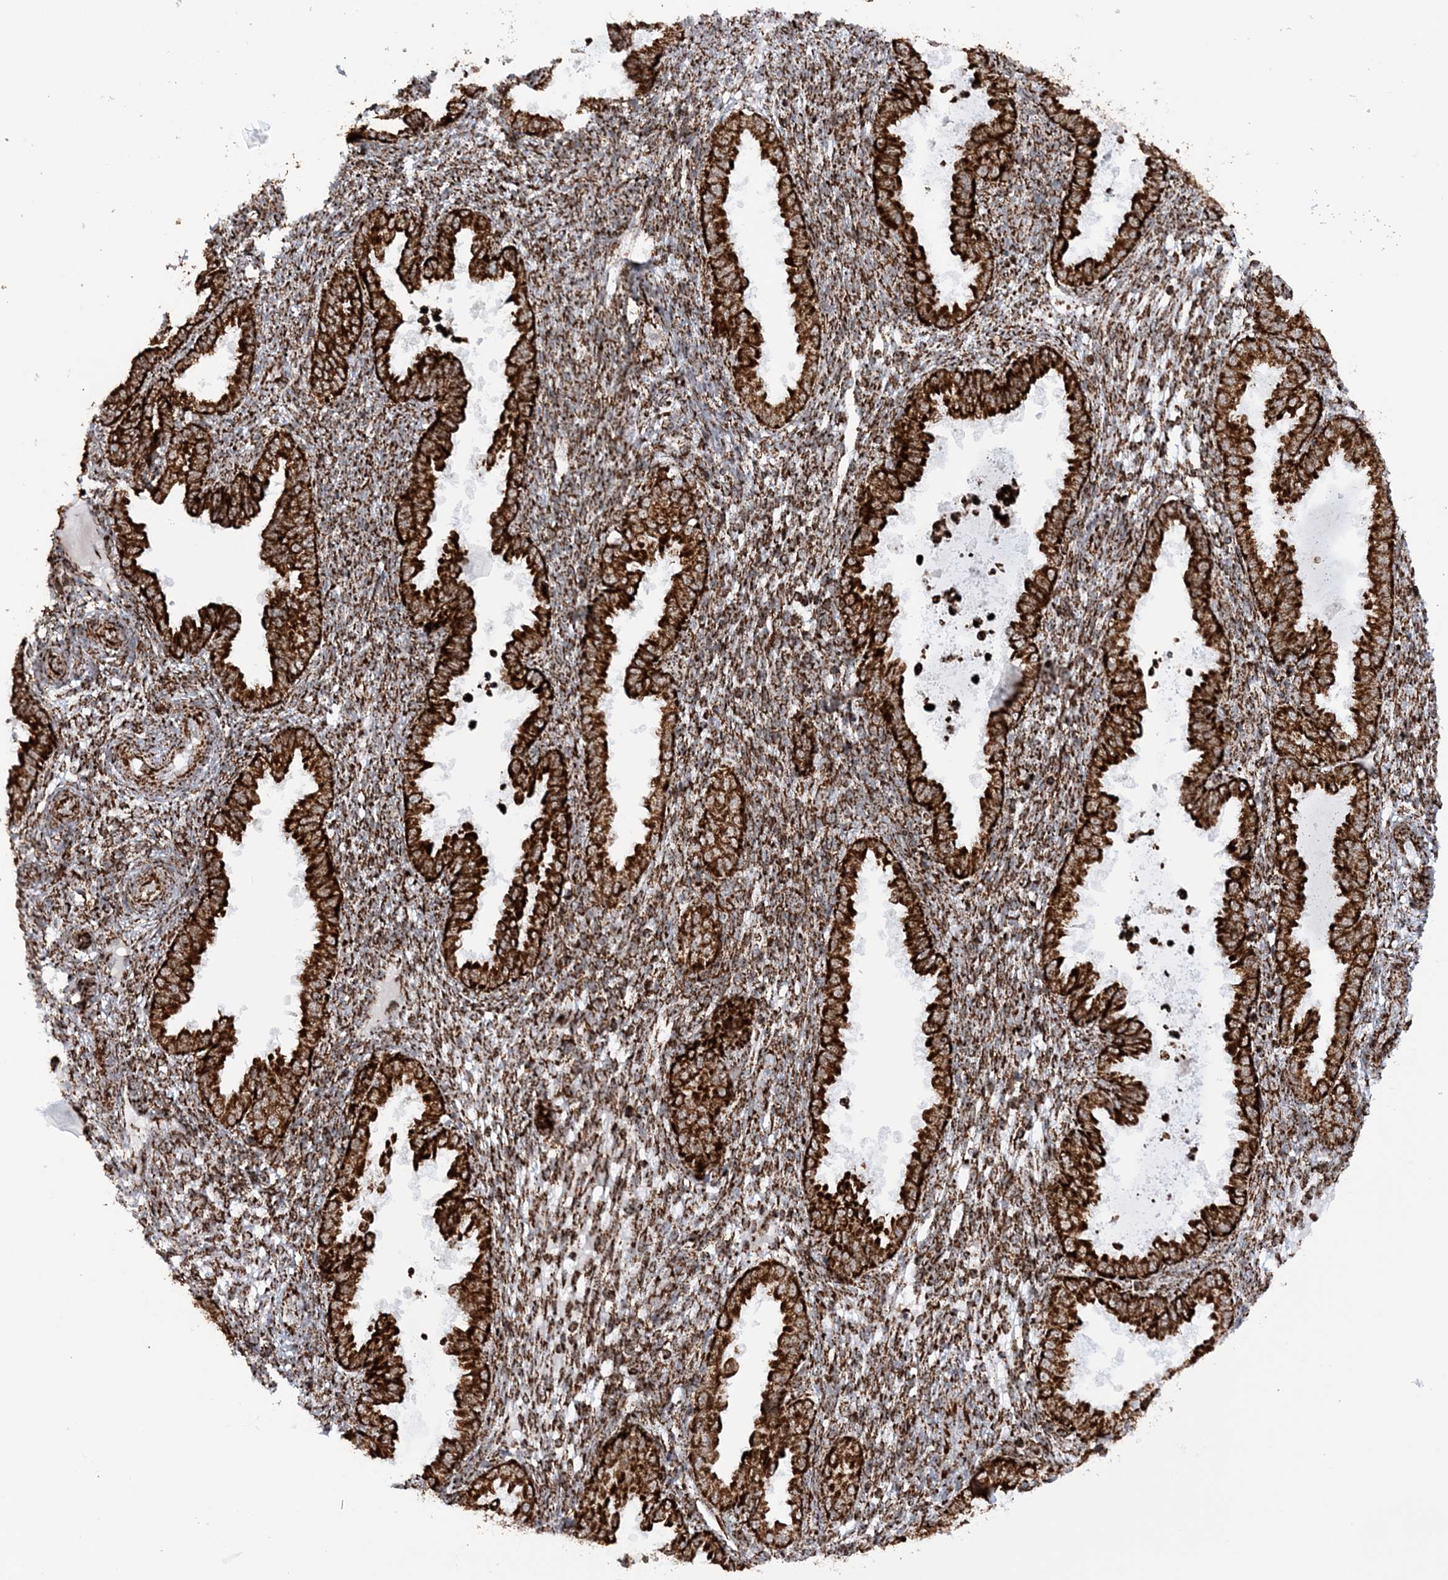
{"staining": {"intensity": "strong", "quantity": ">75%", "location": "cytoplasmic/membranous"}, "tissue": "endometrium", "cell_type": "Cells in endometrial stroma", "image_type": "normal", "snomed": [{"axis": "morphology", "description": "Normal tissue, NOS"}, {"axis": "topography", "description": "Endometrium"}], "caption": "A photomicrograph showing strong cytoplasmic/membranous staining in approximately >75% of cells in endometrial stroma in unremarkable endometrium, as visualized by brown immunohistochemical staining.", "gene": "CRY2", "patient": {"sex": "female", "age": 33}}